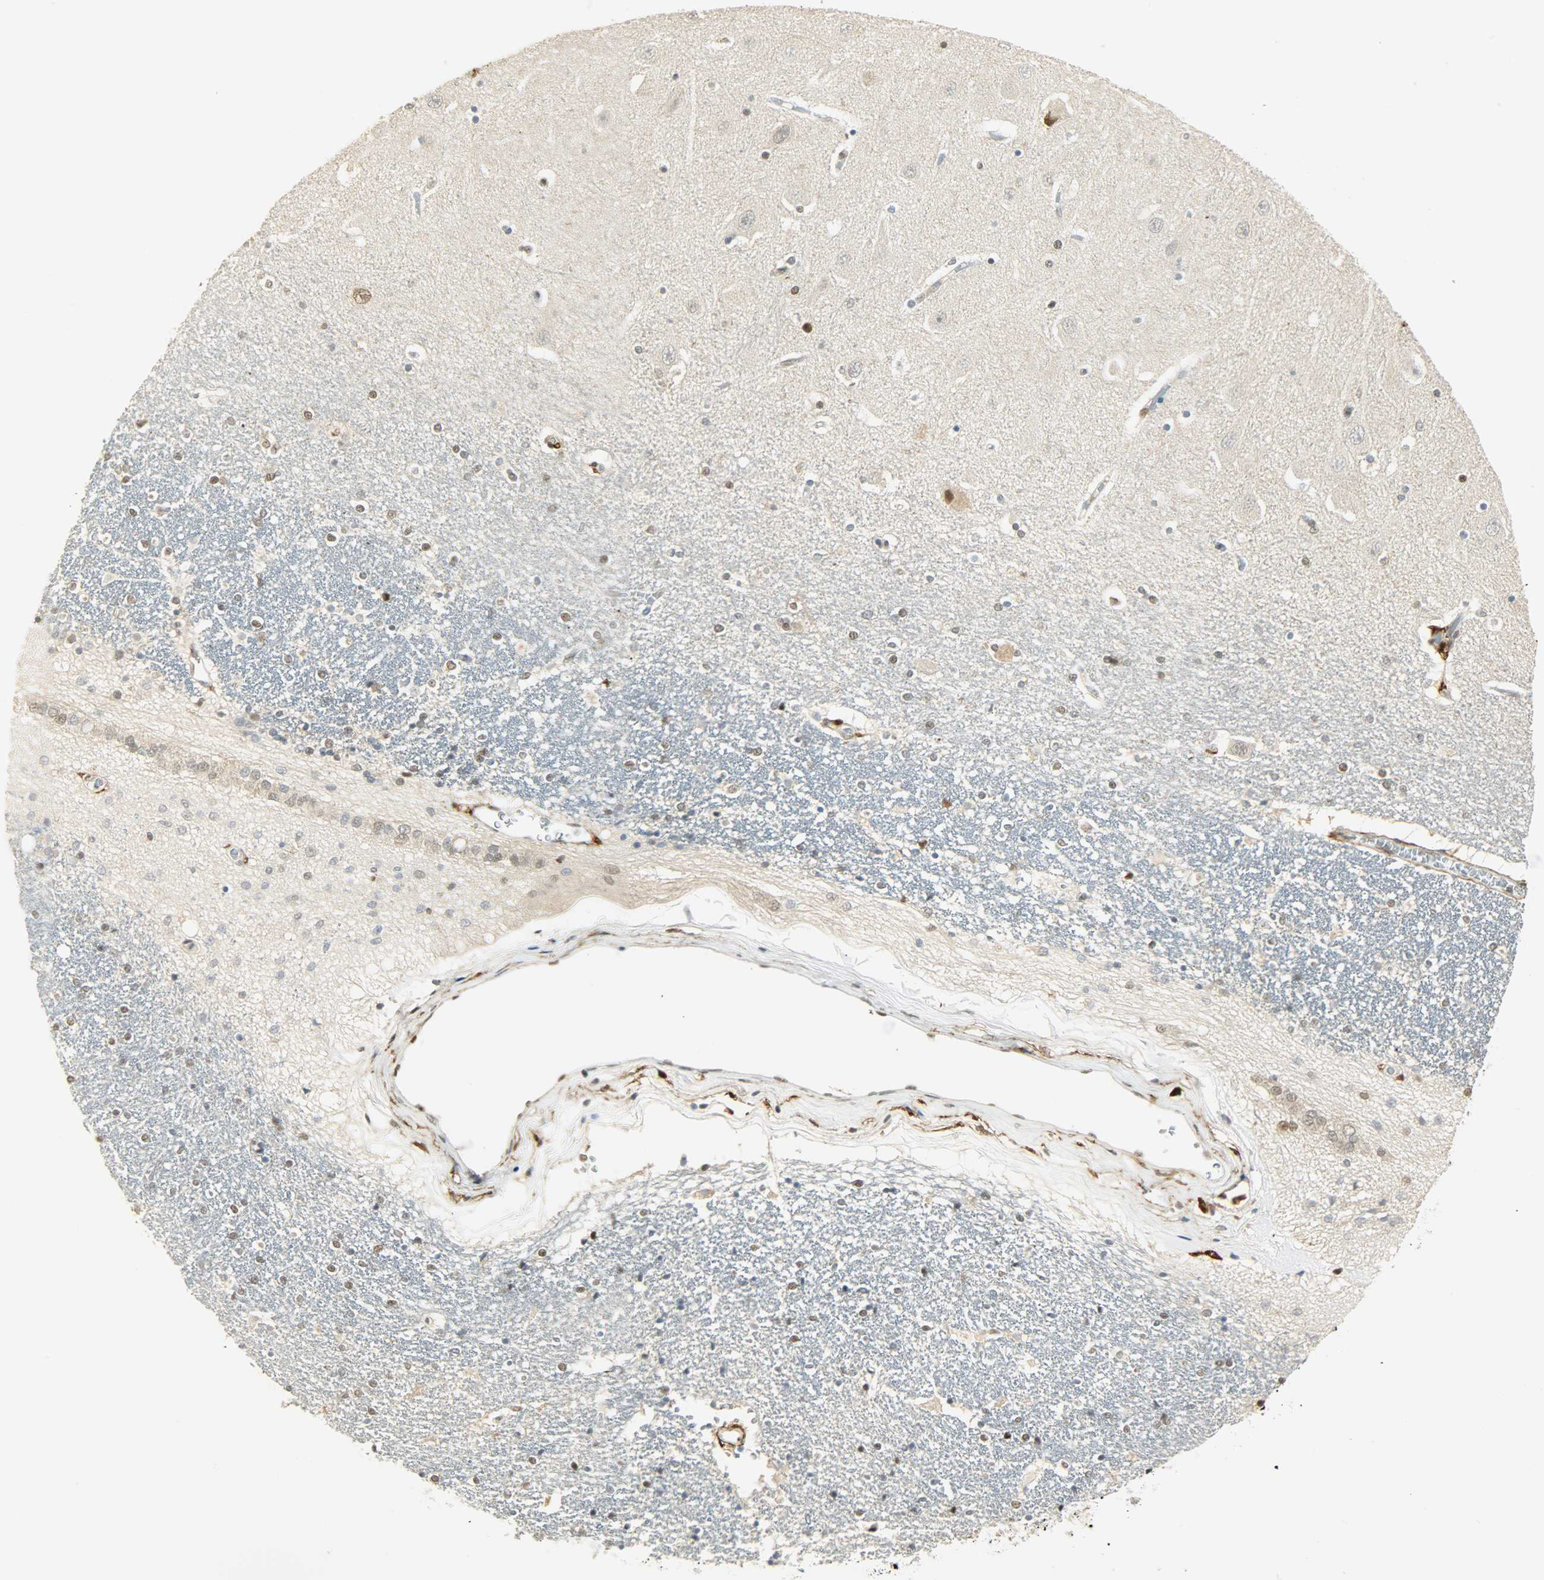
{"staining": {"intensity": "moderate", "quantity": "<25%", "location": "nuclear"}, "tissue": "hippocampus", "cell_type": "Glial cells", "image_type": "normal", "snomed": [{"axis": "morphology", "description": "Normal tissue, NOS"}, {"axis": "topography", "description": "Hippocampus"}], "caption": "Immunohistochemistry (IHC) of benign human hippocampus demonstrates low levels of moderate nuclear staining in about <25% of glial cells.", "gene": "NGFR", "patient": {"sex": "female", "age": 54}}